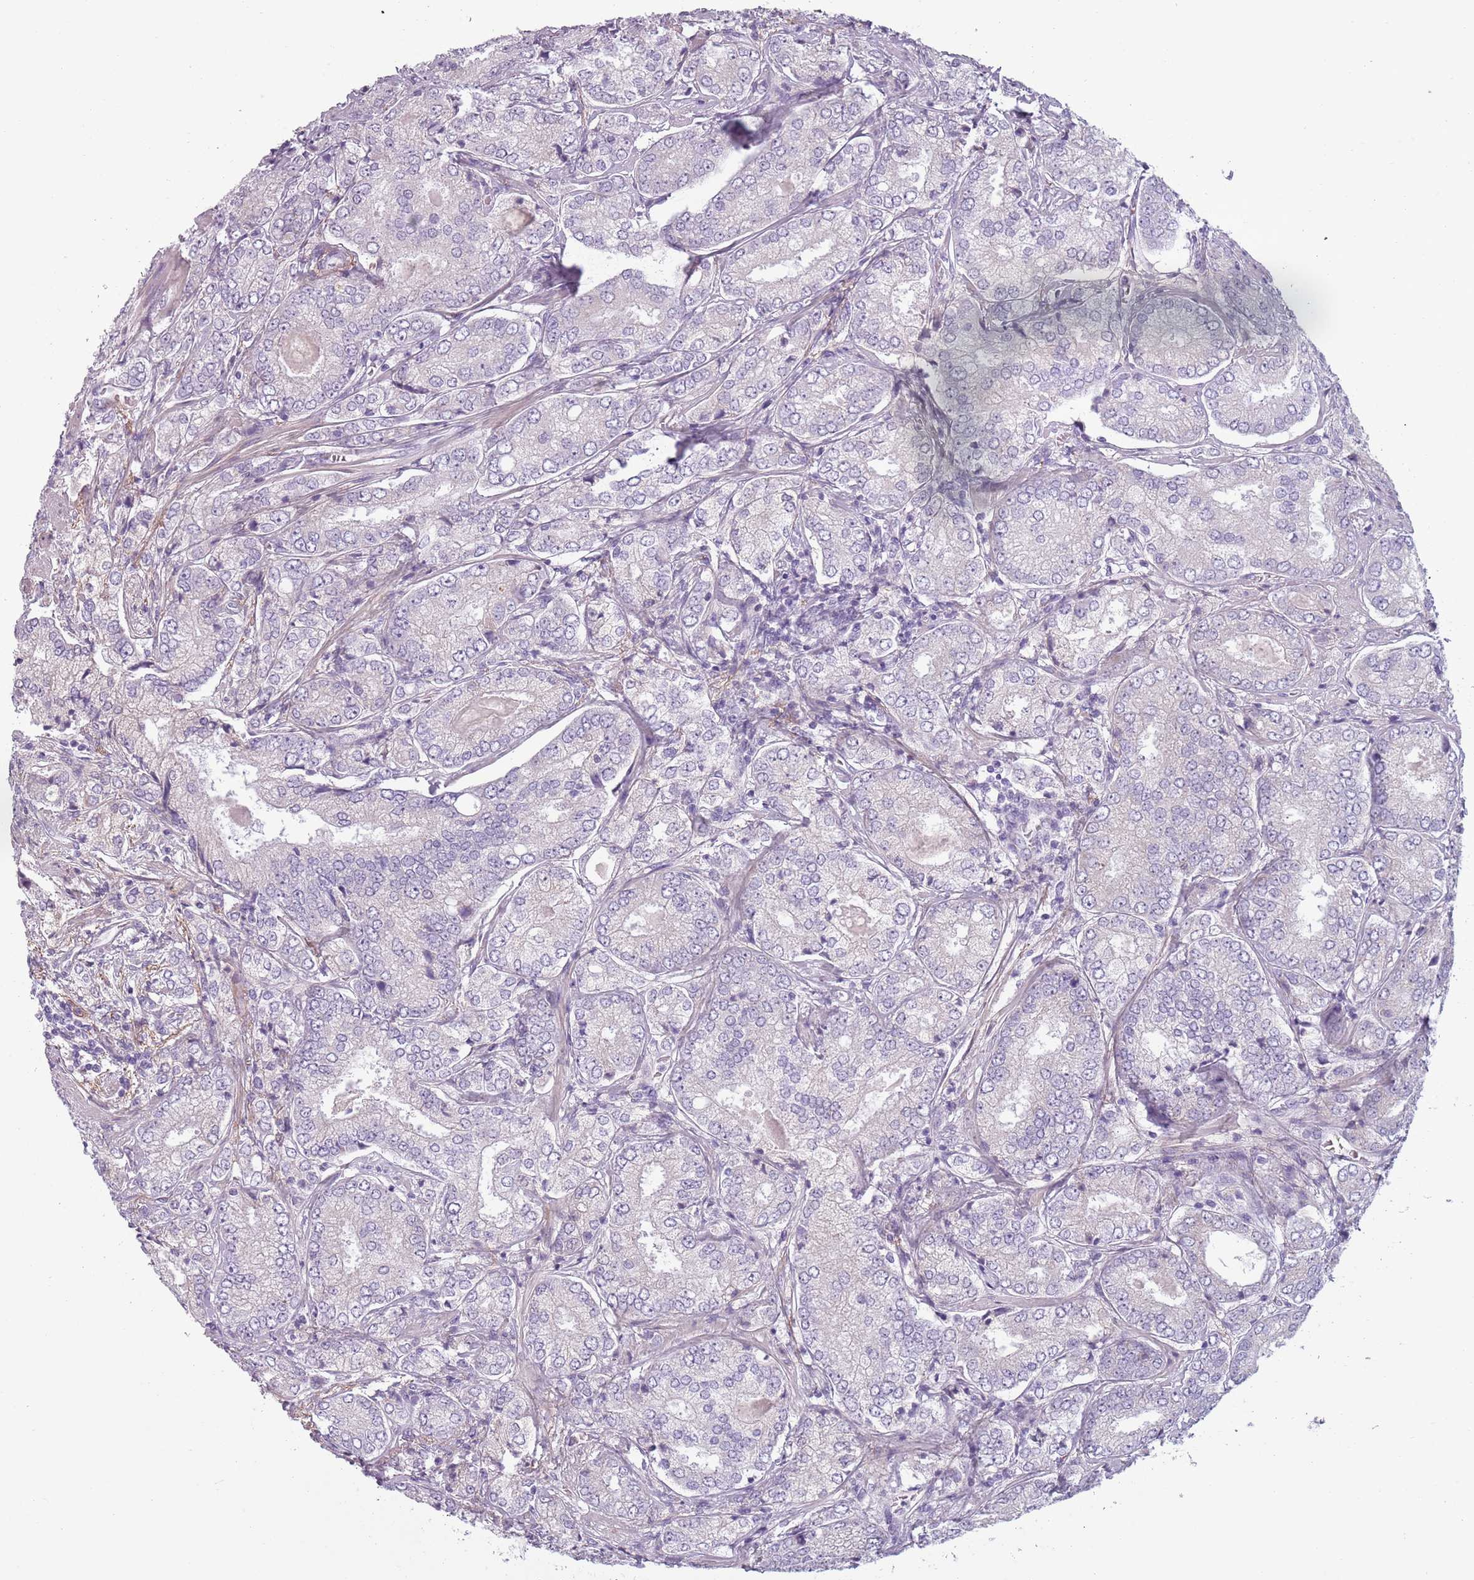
{"staining": {"intensity": "negative", "quantity": "none", "location": "none"}, "tissue": "prostate cancer", "cell_type": "Tumor cells", "image_type": "cancer", "snomed": [{"axis": "morphology", "description": "Adenocarcinoma, High grade"}, {"axis": "topography", "description": "Prostate"}], "caption": "DAB immunohistochemical staining of prostate adenocarcinoma (high-grade) shows no significant expression in tumor cells.", "gene": "MEGF8", "patient": {"sex": "male", "age": 63}}